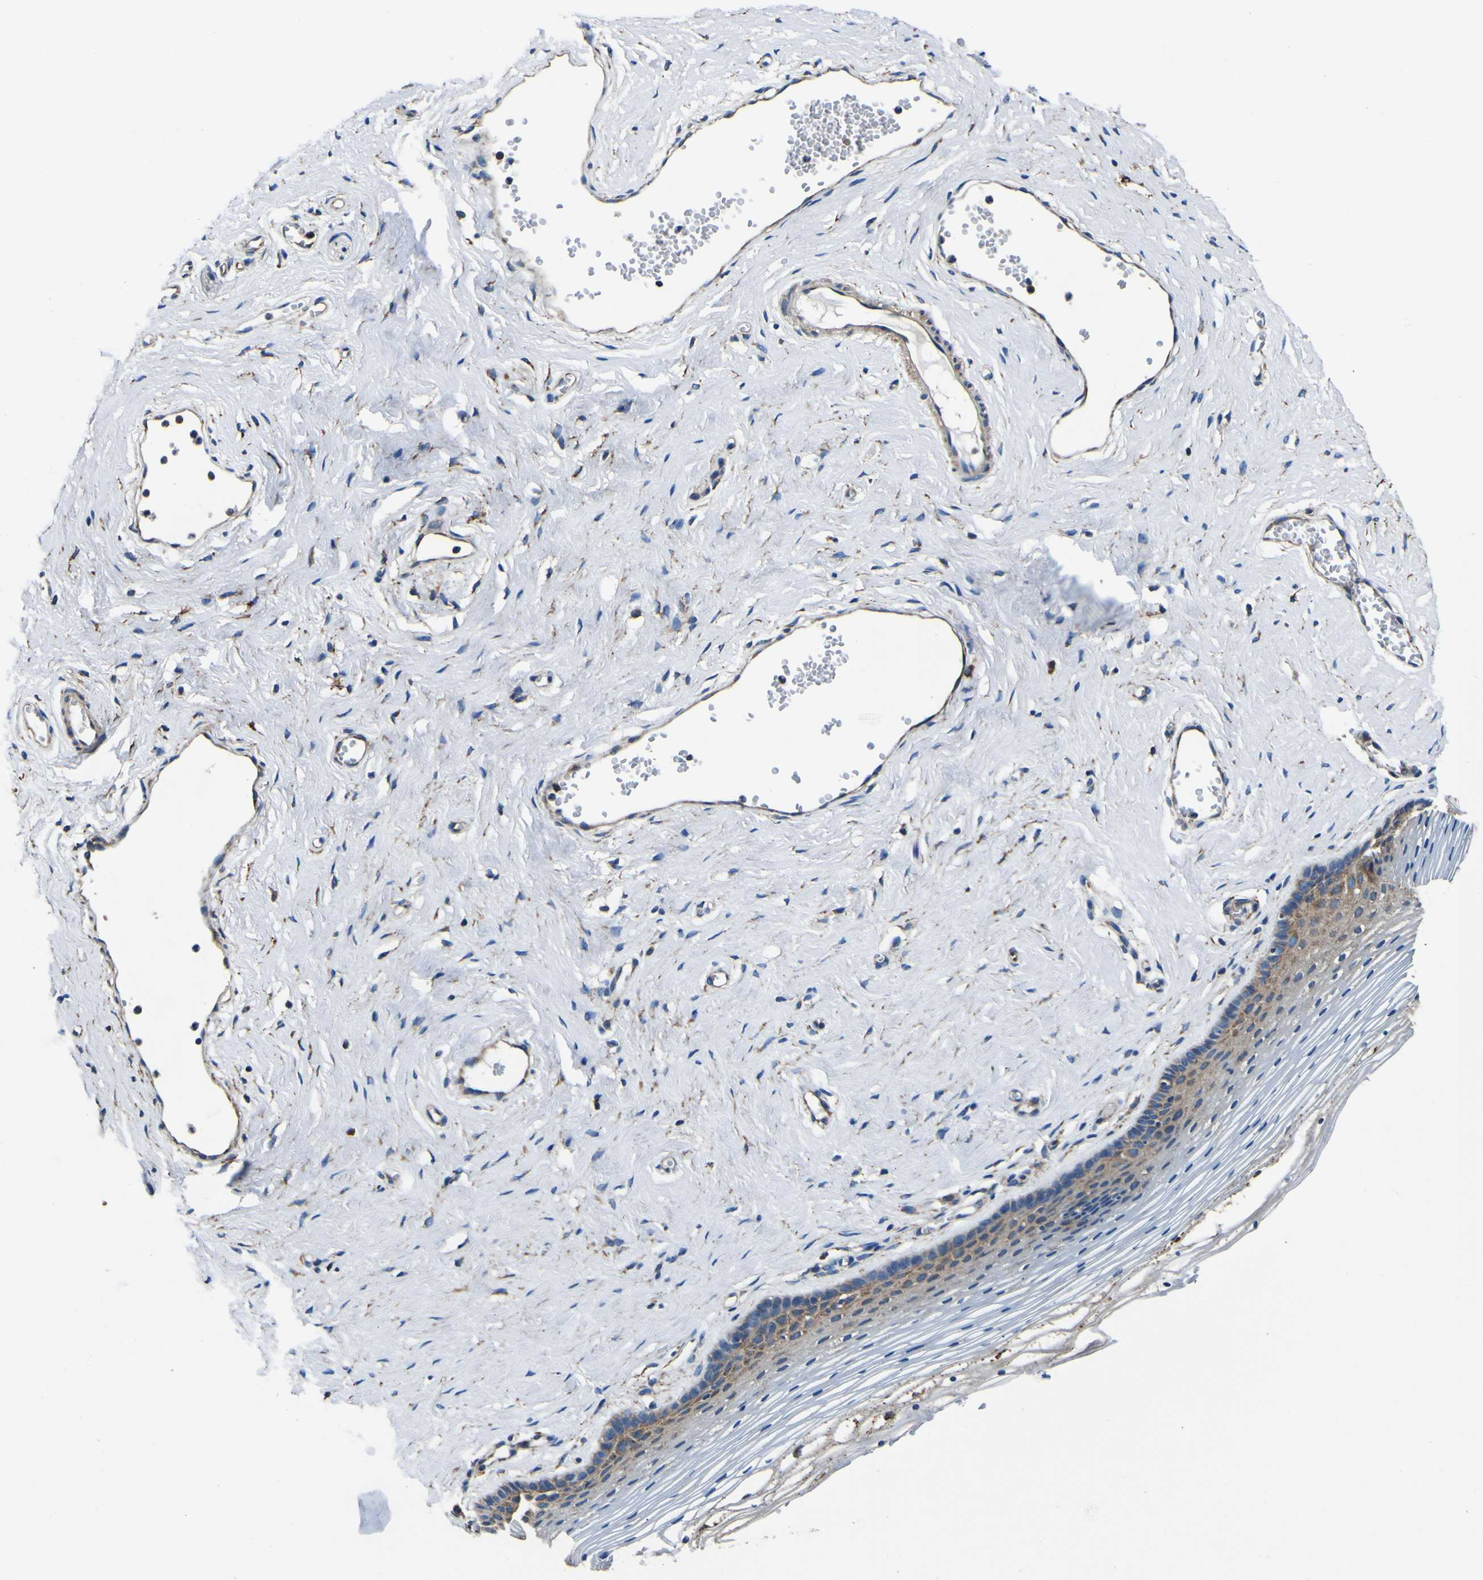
{"staining": {"intensity": "moderate", "quantity": "25%-75%", "location": "cytoplasmic/membranous"}, "tissue": "vagina", "cell_type": "Squamous epithelial cells", "image_type": "normal", "snomed": [{"axis": "morphology", "description": "Normal tissue, NOS"}, {"axis": "topography", "description": "Vagina"}], "caption": "Squamous epithelial cells exhibit moderate cytoplasmic/membranous expression in approximately 25%-75% of cells in benign vagina.", "gene": "INPP5A", "patient": {"sex": "female", "age": 32}}